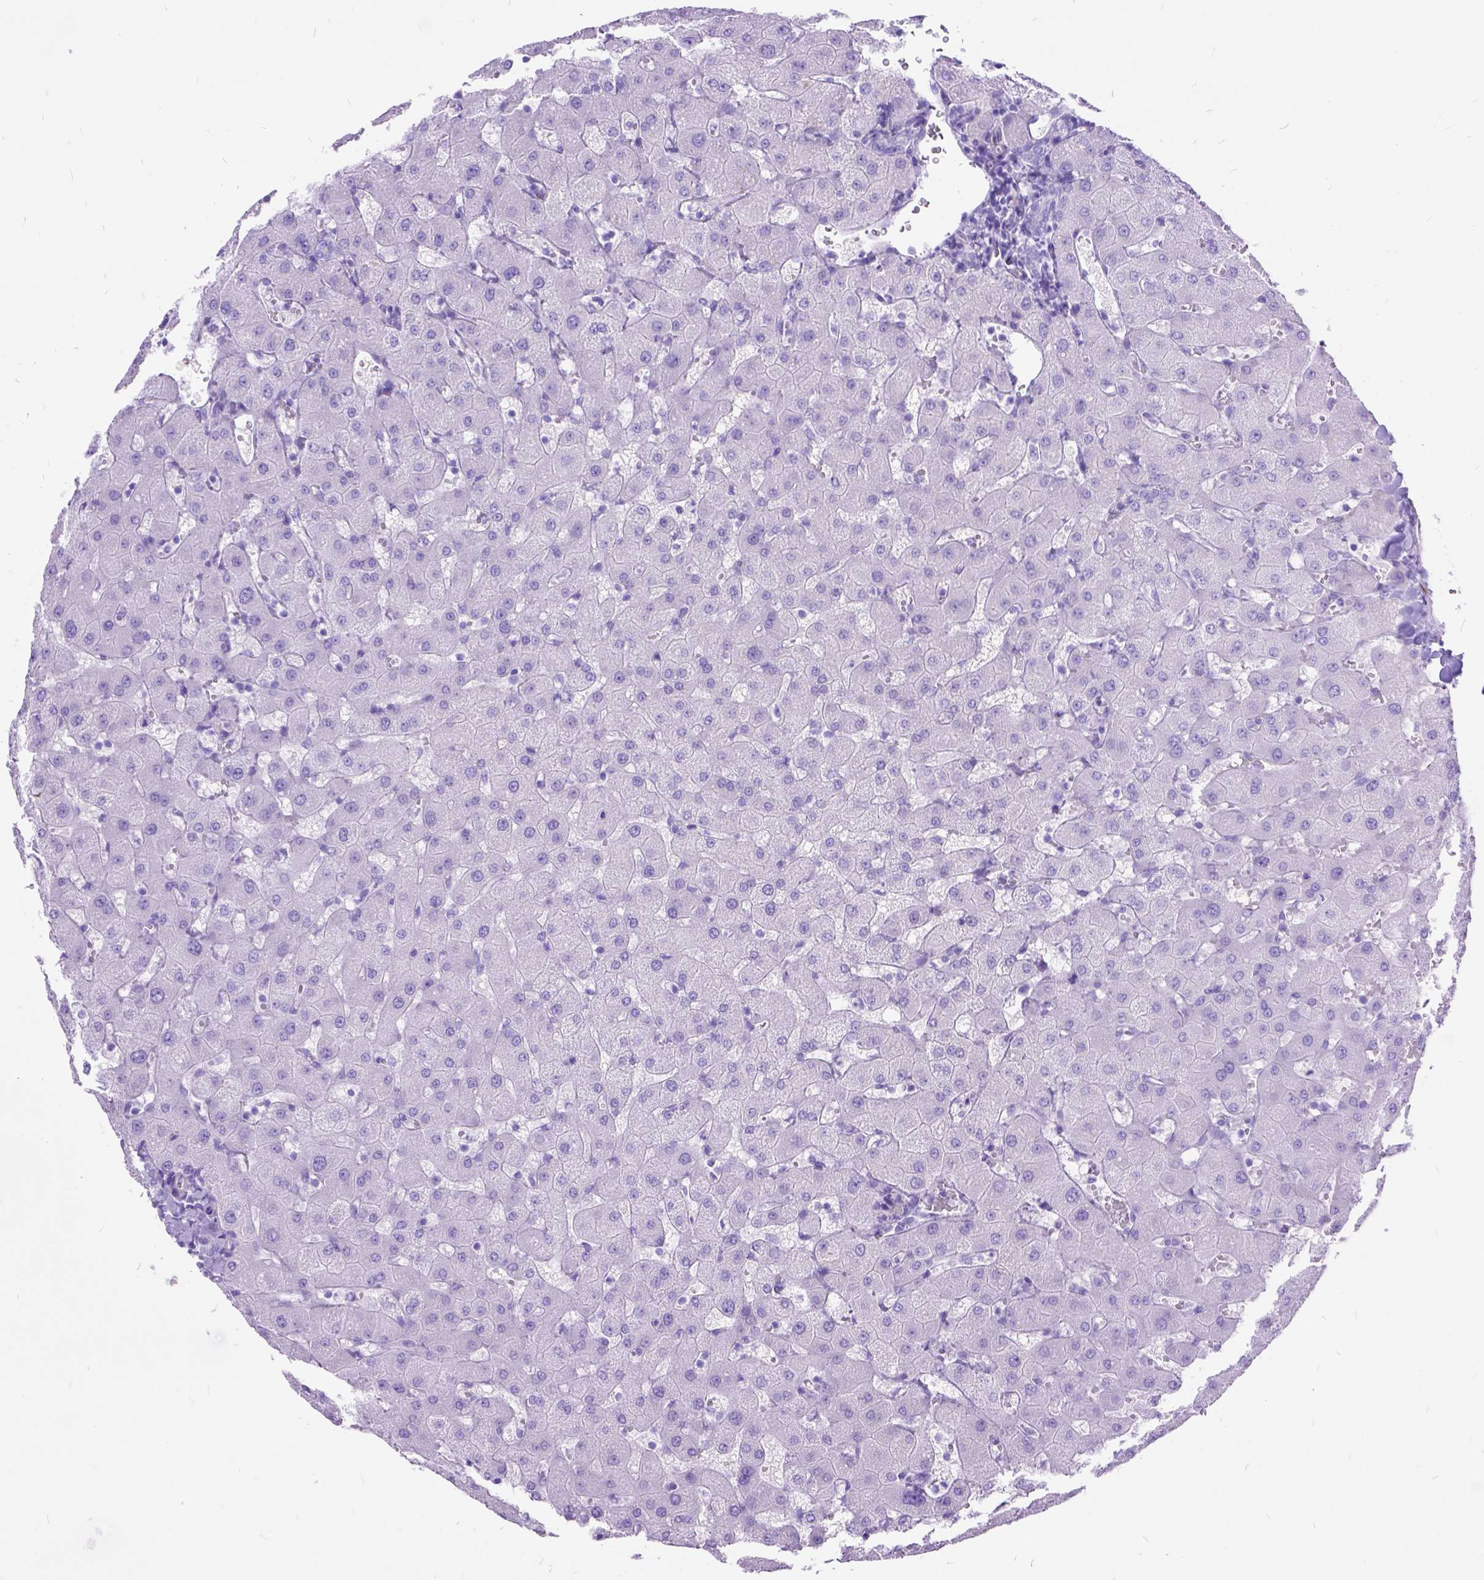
{"staining": {"intensity": "negative", "quantity": "none", "location": "none"}, "tissue": "liver", "cell_type": "Cholangiocytes", "image_type": "normal", "snomed": [{"axis": "morphology", "description": "Normal tissue, NOS"}, {"axis": "topography", "description": "Liver"}], "caption": "DAB (3,3'-diaminobenzidine) immunohistochemical staining of unremarkable liver demonstrates no significant positivity in cholangiocytes.", "gene": "DNAH2", "patient": {"sex": "female", "age": 63}}